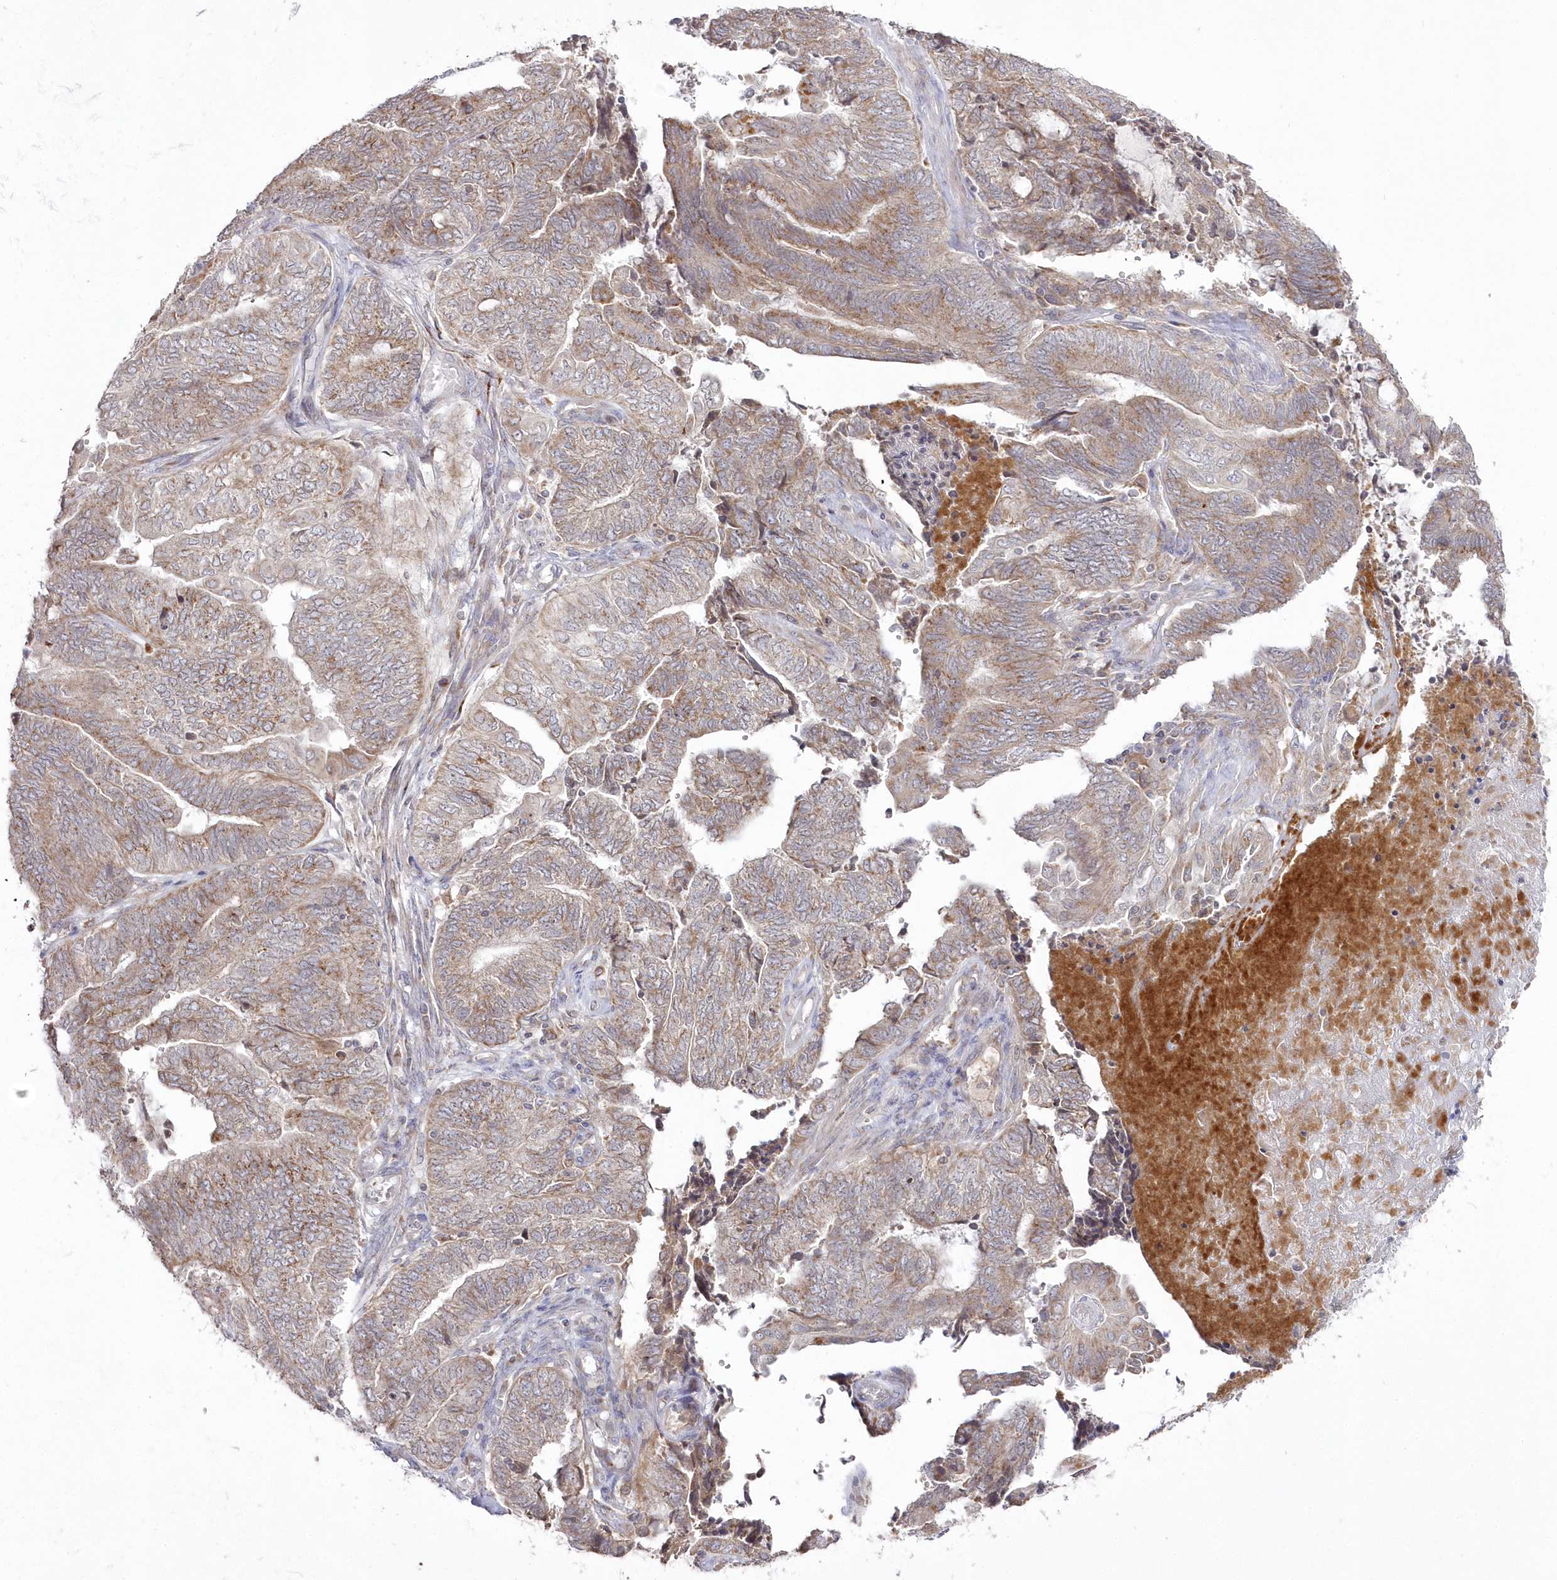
{"staining": {"intensity": "moderate", "quantity": ">75%", "location": "cytoplasmic/membranous"}, "tissue": "endometrial cancer", "cell_type": "Tumor cells", "image_type": "cancer", "snomed": [{"axis": "morphology", "description": "Adenocarcinoma, NOS"}, {"axis": "topography", "description": "Uterus"}, {"axis": "topography", "description": "Endometrium"}], "caption": "This is an image of immunohistochemistry staining of adenocarcinoma (endometrial), which shows moderate expression in the cytoplasmic/membranous of tumor cells.", "gene": "ARSB", "patient": {"sex": "female", "age": 70}}